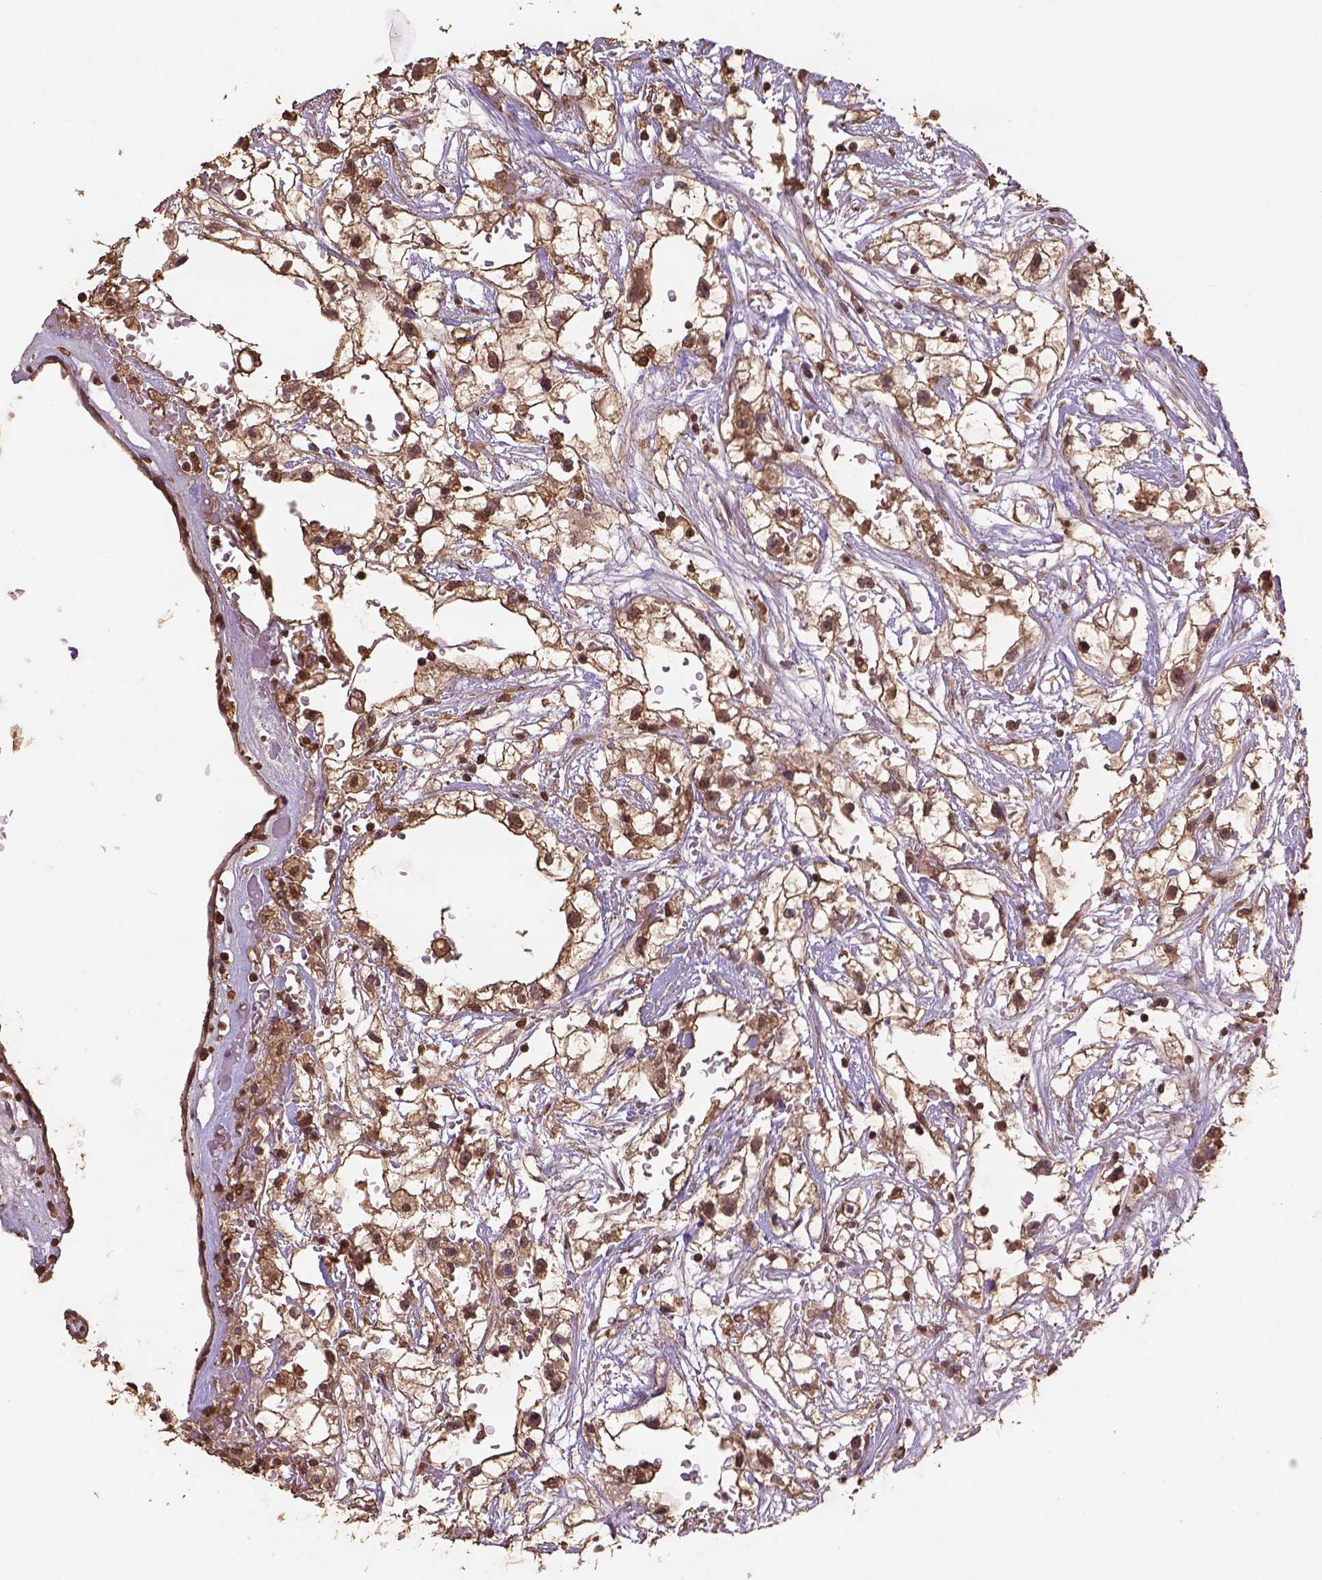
{"staining": {"intensity": "strong", "quantity": ">75%", "location": "cytoplasmic/membranous,nuclear"}, "tissue": "renal cancer", "cell_type": "Tumor cells", "image_type": "cancer", "snomed": [{"axis": "morphology", "description": "Adenocarcinoma, NOS"}, {"axis": "topography", "description": "Kidney"}], "caption": "A high amount of strong cytoplasmic/membranous and nuclear expression is identified in approximately >75% of tumor cells in renal adenocarcinoma tissue.", "gene": "CSTF2T", "patient": {"sex": "male", "age": 59}}